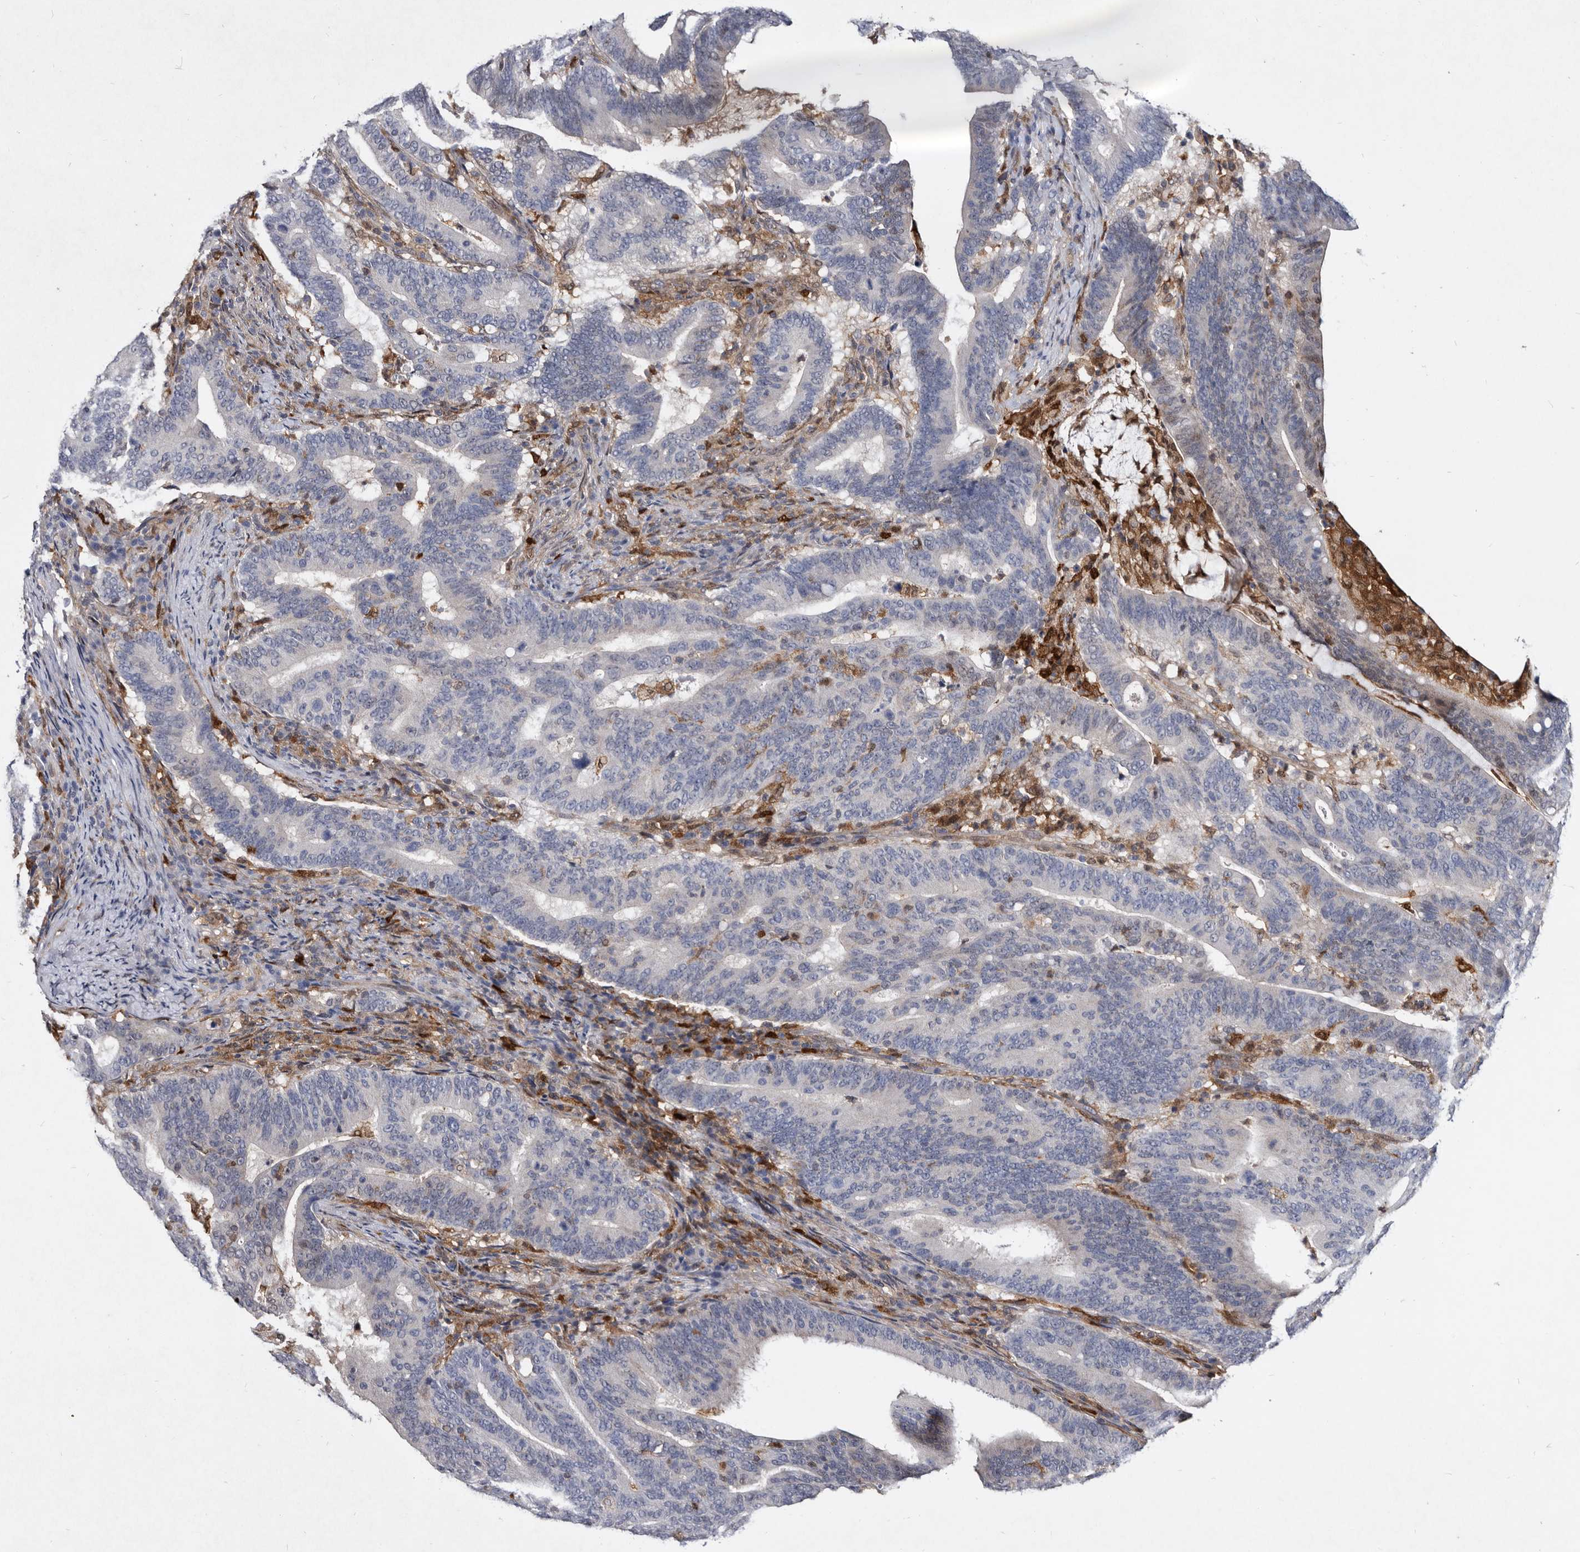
{"staining": {"intensity": "weak", "quantity": "25%-75%", "location": "cytoplasmic/membranous"}, "tissue": "colorectal cancer", "cell_type": "Tumor cells", "image_type": "cancer", "snomed": [{"axis": "morphology", "description": "Adenocarcinoma, NOS"}, {"axis": "topography", "description": "Colon"}], "caption": "Adenocarcinoma (colorectal) was stained to show a protein in brown. There is low levels of weak cytoplasmic/membranous staining in about 25%-75% of tumor cells.", "gene": "SERPINB8", "patient": {"sex": "female", "age": 66}}